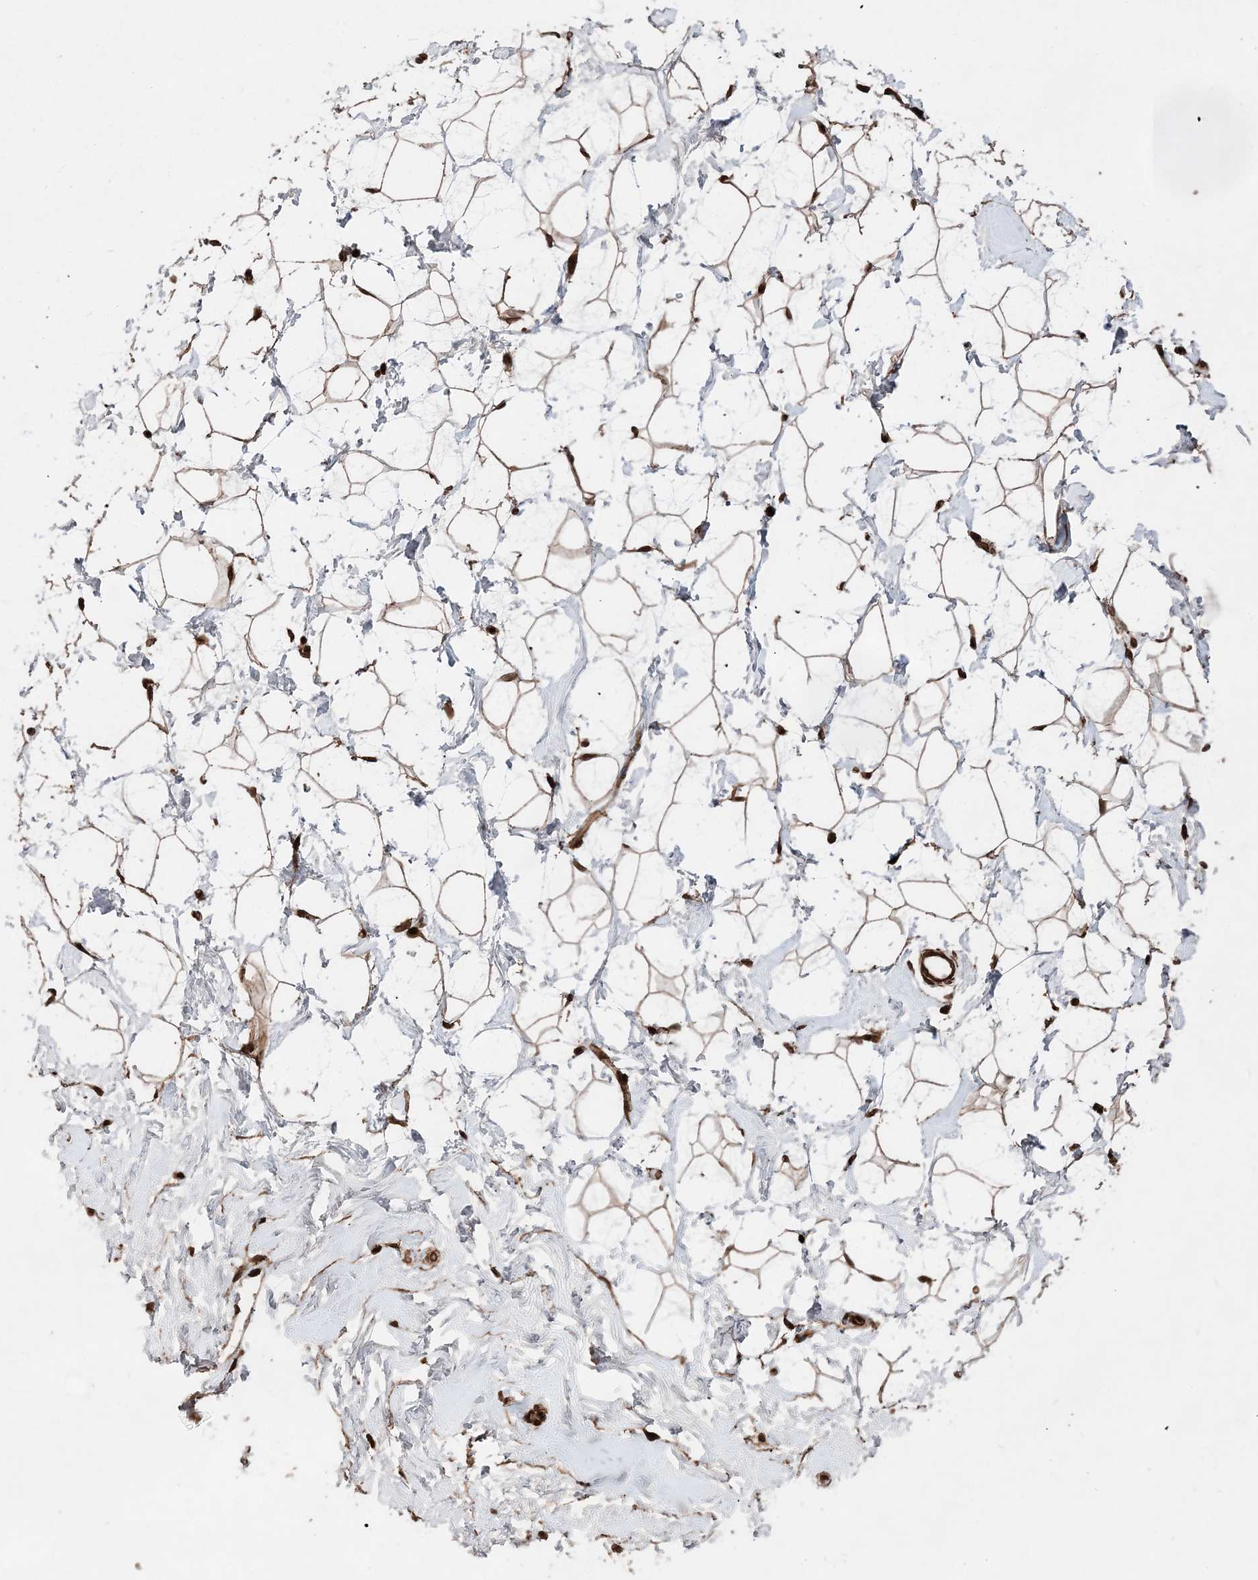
{"staining": {"intensity": "moderate", "quantity": "25%-75%", "location": "cytoplasmic/membranous,nuclear"}, "tissue": "breast", "cell_type": "Adipocytes", "image_type": "normal", "snomed": [{"axis": "morphology", "description": "Normal tissue, NOS"}, {"axis": "morphology", "description": "Adenoma, NOS"}, {"axis": "topography", "description": "Breast"}], "caption": "The immunohistochemical stain highlights moderate cytoplasmic/membranous,nuclear positivity in adipocytes of unremarkable breast. (DAB = brown stain, brightfield microscopy at high magnification).", "gene": "ETAA1", "patient": {"sex": "female", "age": 23}}